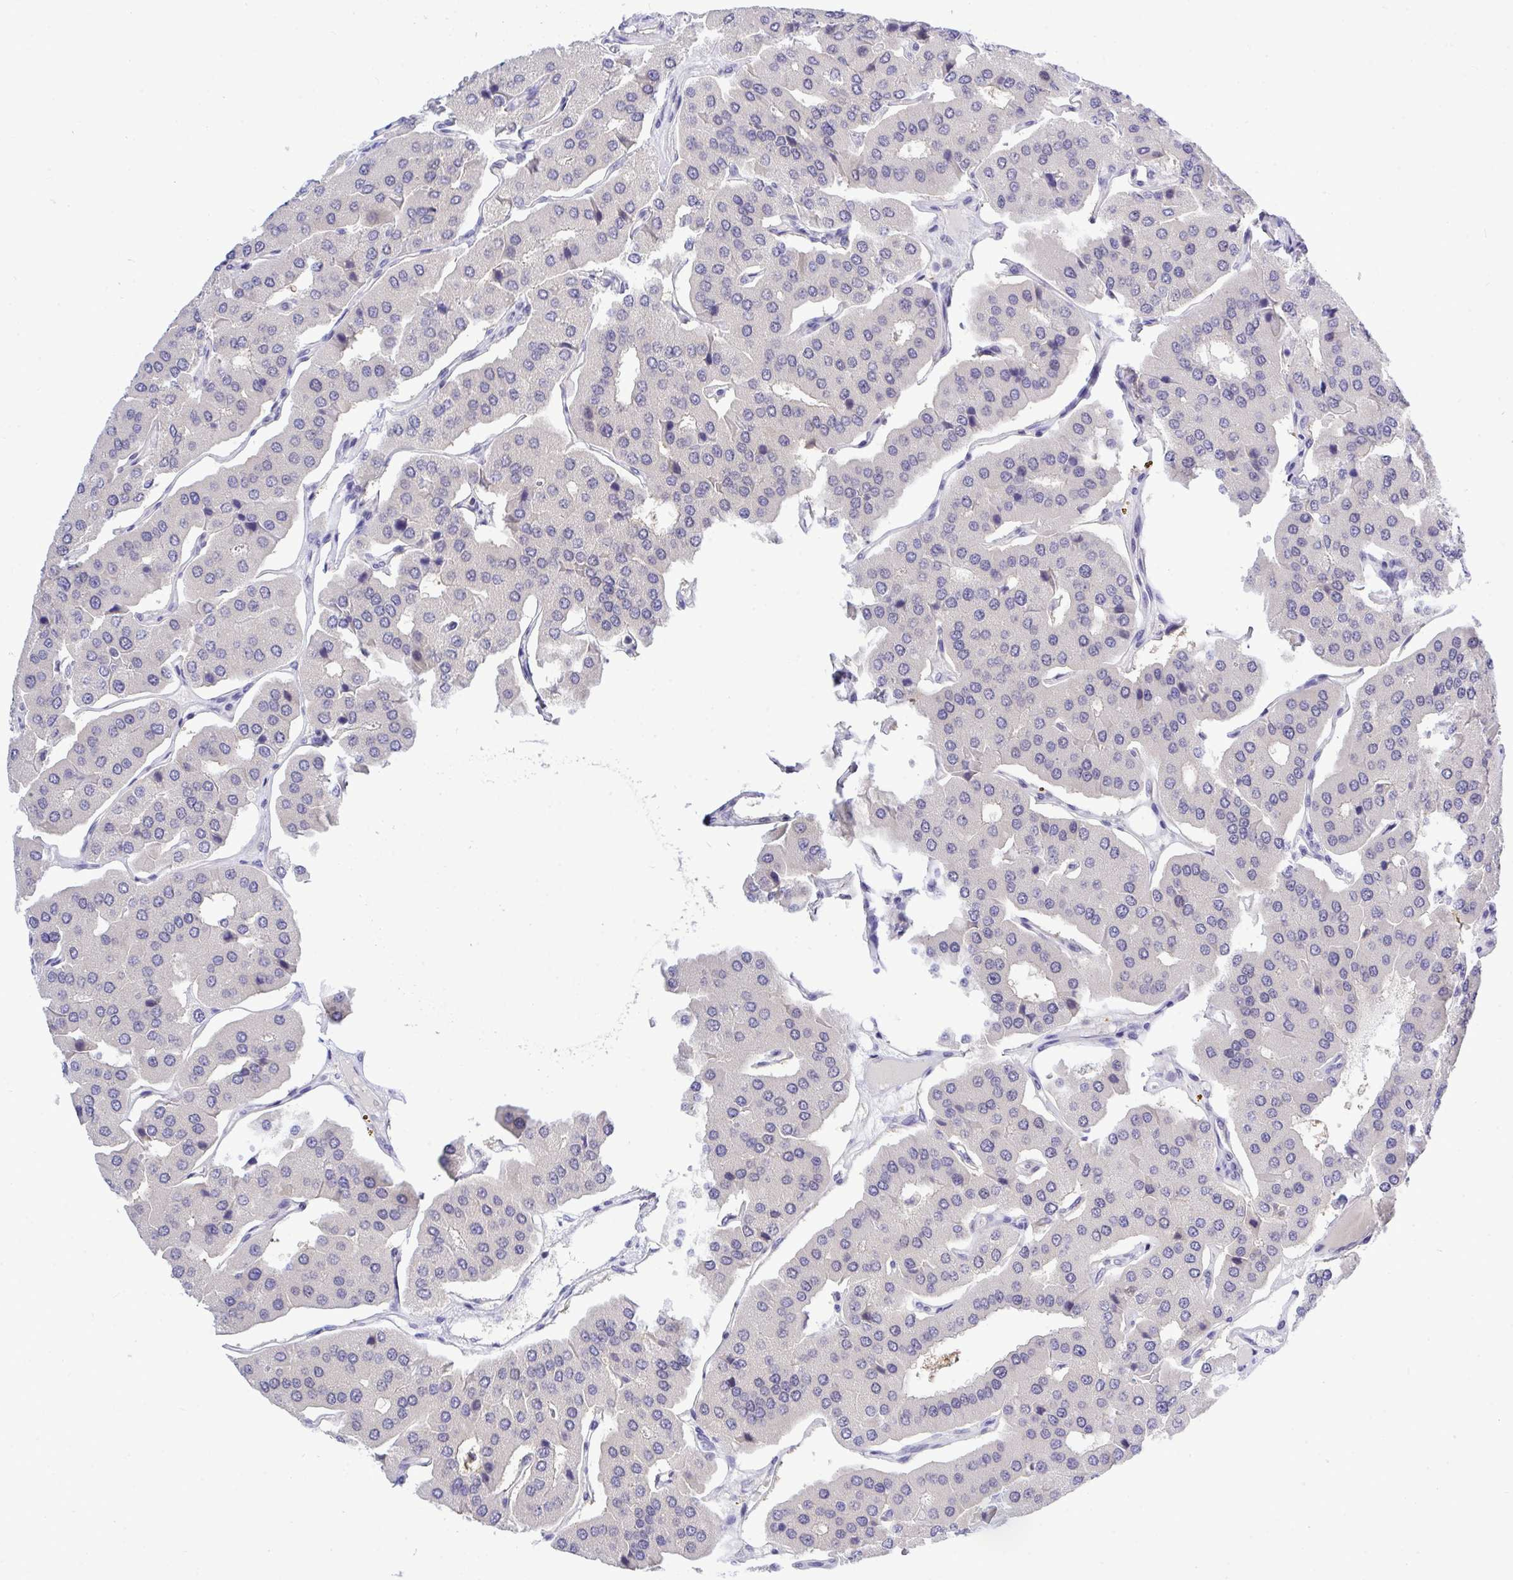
{"staining": {"intensity": "negative", "quantity": "none", "location": "none"}, "tissue": "parathyroid gland", "cell_type": "Glandular cells", "image_type": "normal", "snomed": [{"axis": "morphology", "description": "Normal tissue, NOS"}, {"axis": "morphology", "description": "Adenoma, NOS"}, {"axis": "topography", "description": "Parathyroid gland"}], "caption": "Protein analysis of normal parathyroid gland shows no significant staining in glandular cells.", "gene": "THOP1", "patient": {"sex": "female", "age": 86}}